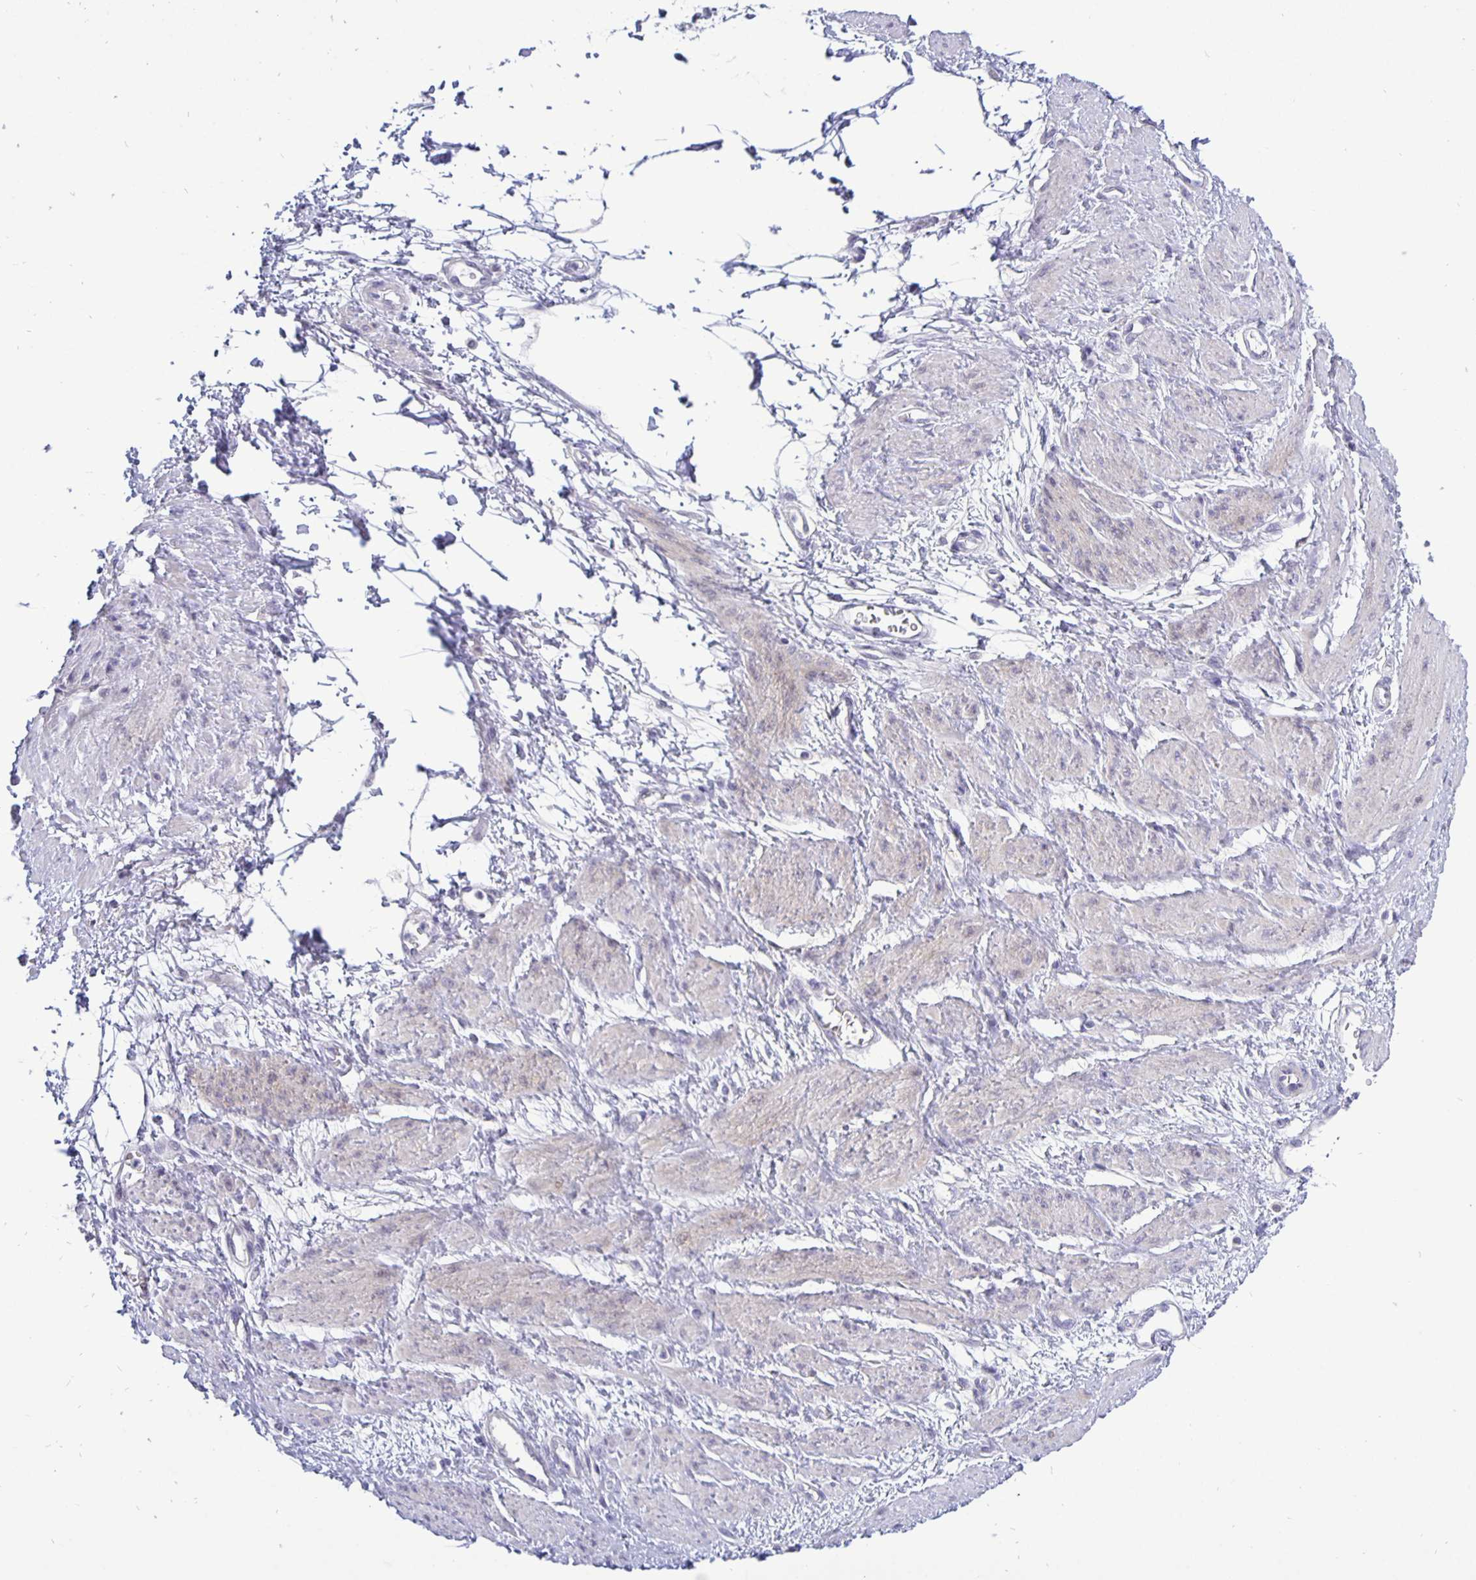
{"staining": {"intensity": "negative", "quantity": "none", "location": "none"}, "tissue": "smooth muscle", "cell_type": "Smooth muscle cells", "image_type": "normal", "snomed": [{"axis": "morphology", "description": "Normal tissue, NOS"}, {"axis": "topography", "description": "Smooth muscle"}, {"axis": "topography", "description": "Uterus"}], "caption": "Human smooth muscle stained for a protein using IHC exhibits no expression in smooth muscle cells.", "gene": "ERBB2", "patient": {"sex": "female", "age": 39}}